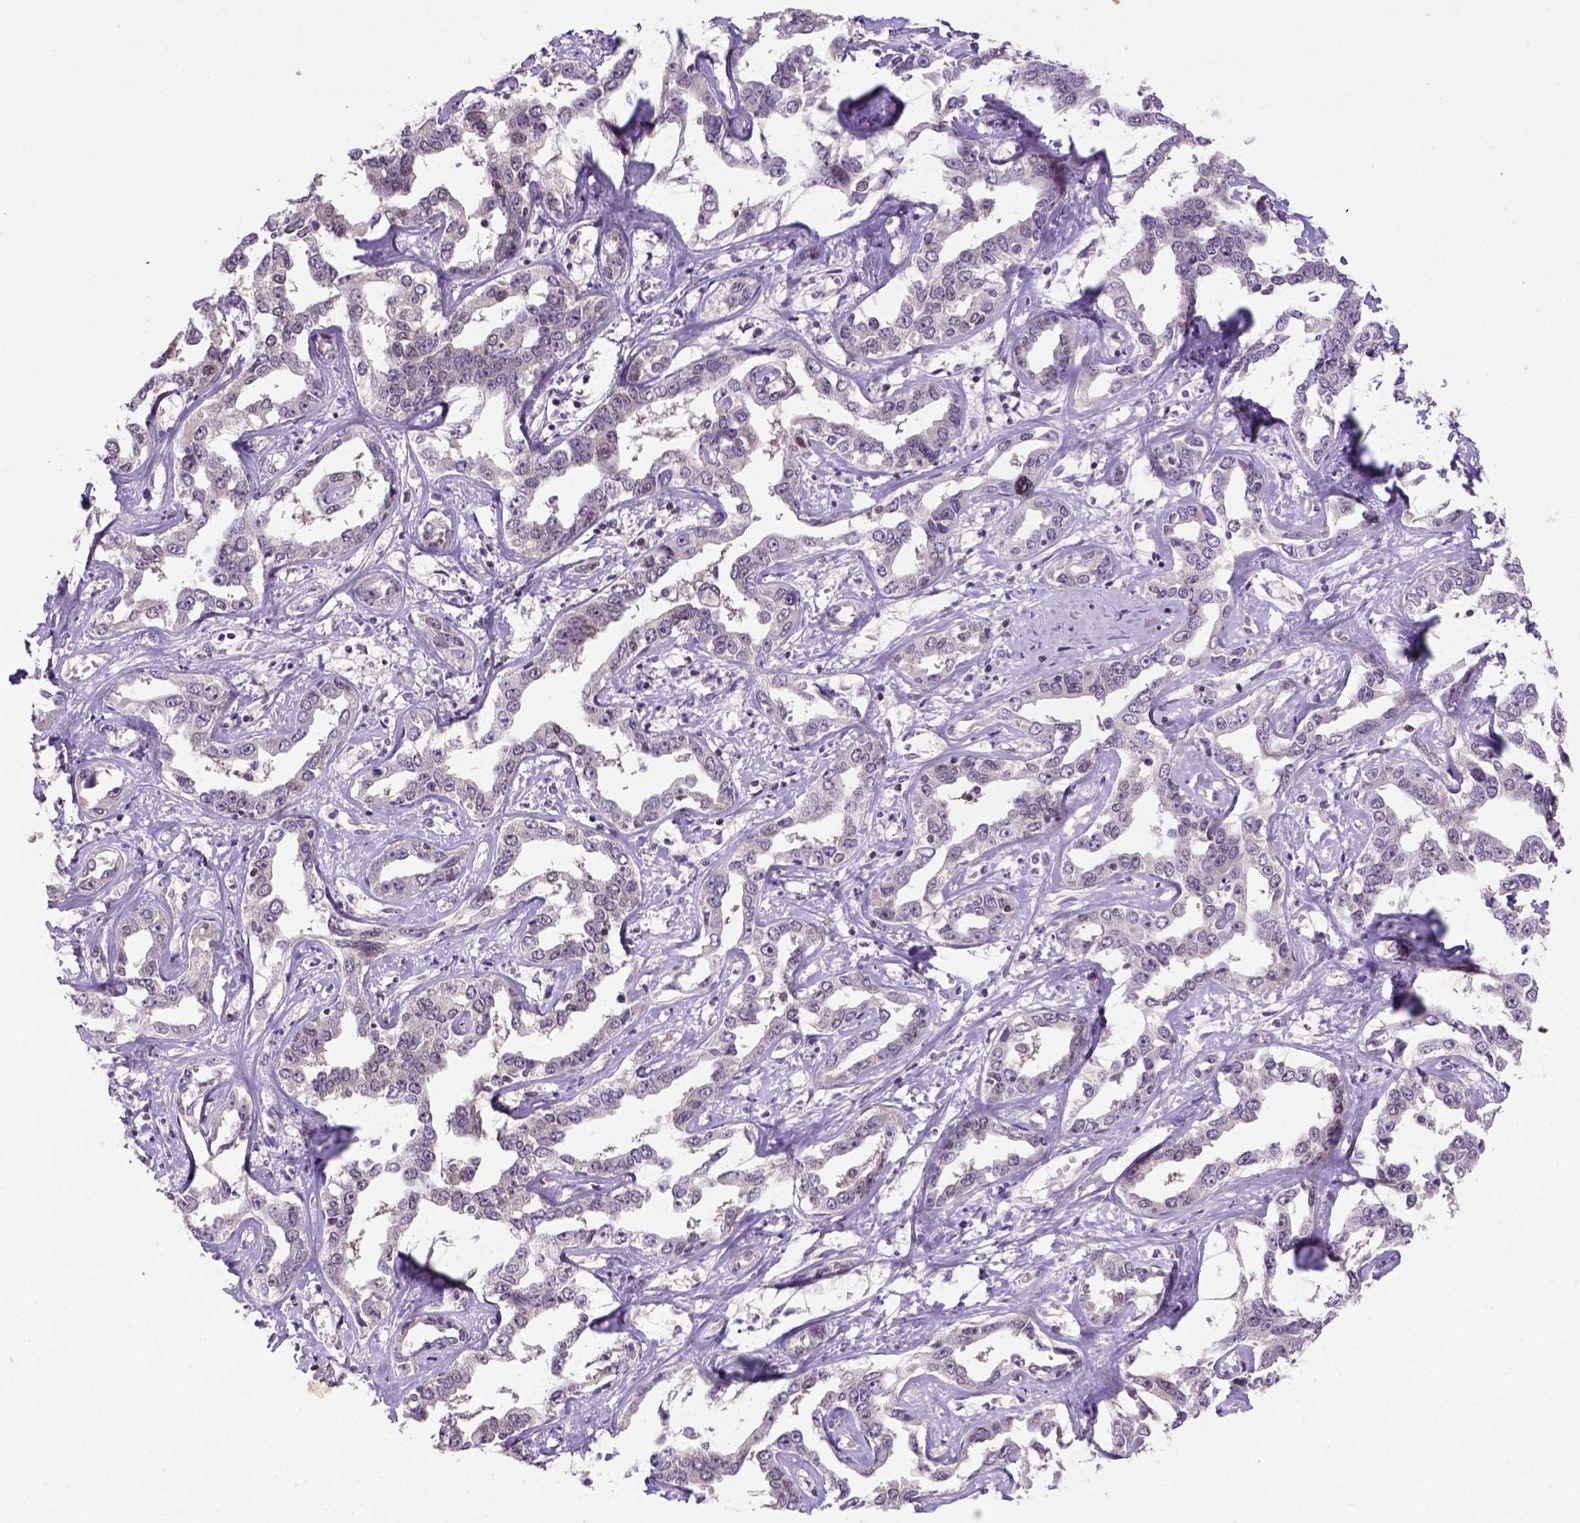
{"staining": {"intensity": "negative", "quantity": "none", "location": "none"}, "tissue": "liver cancer", "cell_type": "Tumor cells", "image_type": "cancer", "snomed": [{"axis": "morphology", "description": "Cholangiocarcinoma"}, {"axis": "topography", "description": "Liver"}], "caption": "Immunohistochemistry (IHC) of liver cancer (cholangiocarcinoma) displays no positivity in tumor cells. The staining was performed using DAB (3,3'-diaminobenzidine) to visualize the protein expression in brown, while the nuclei were stained in blue with hematoxylin (Magnification: 20x).", "gene": "MGMT", "patient": {"sex": "male", "age": 59}}